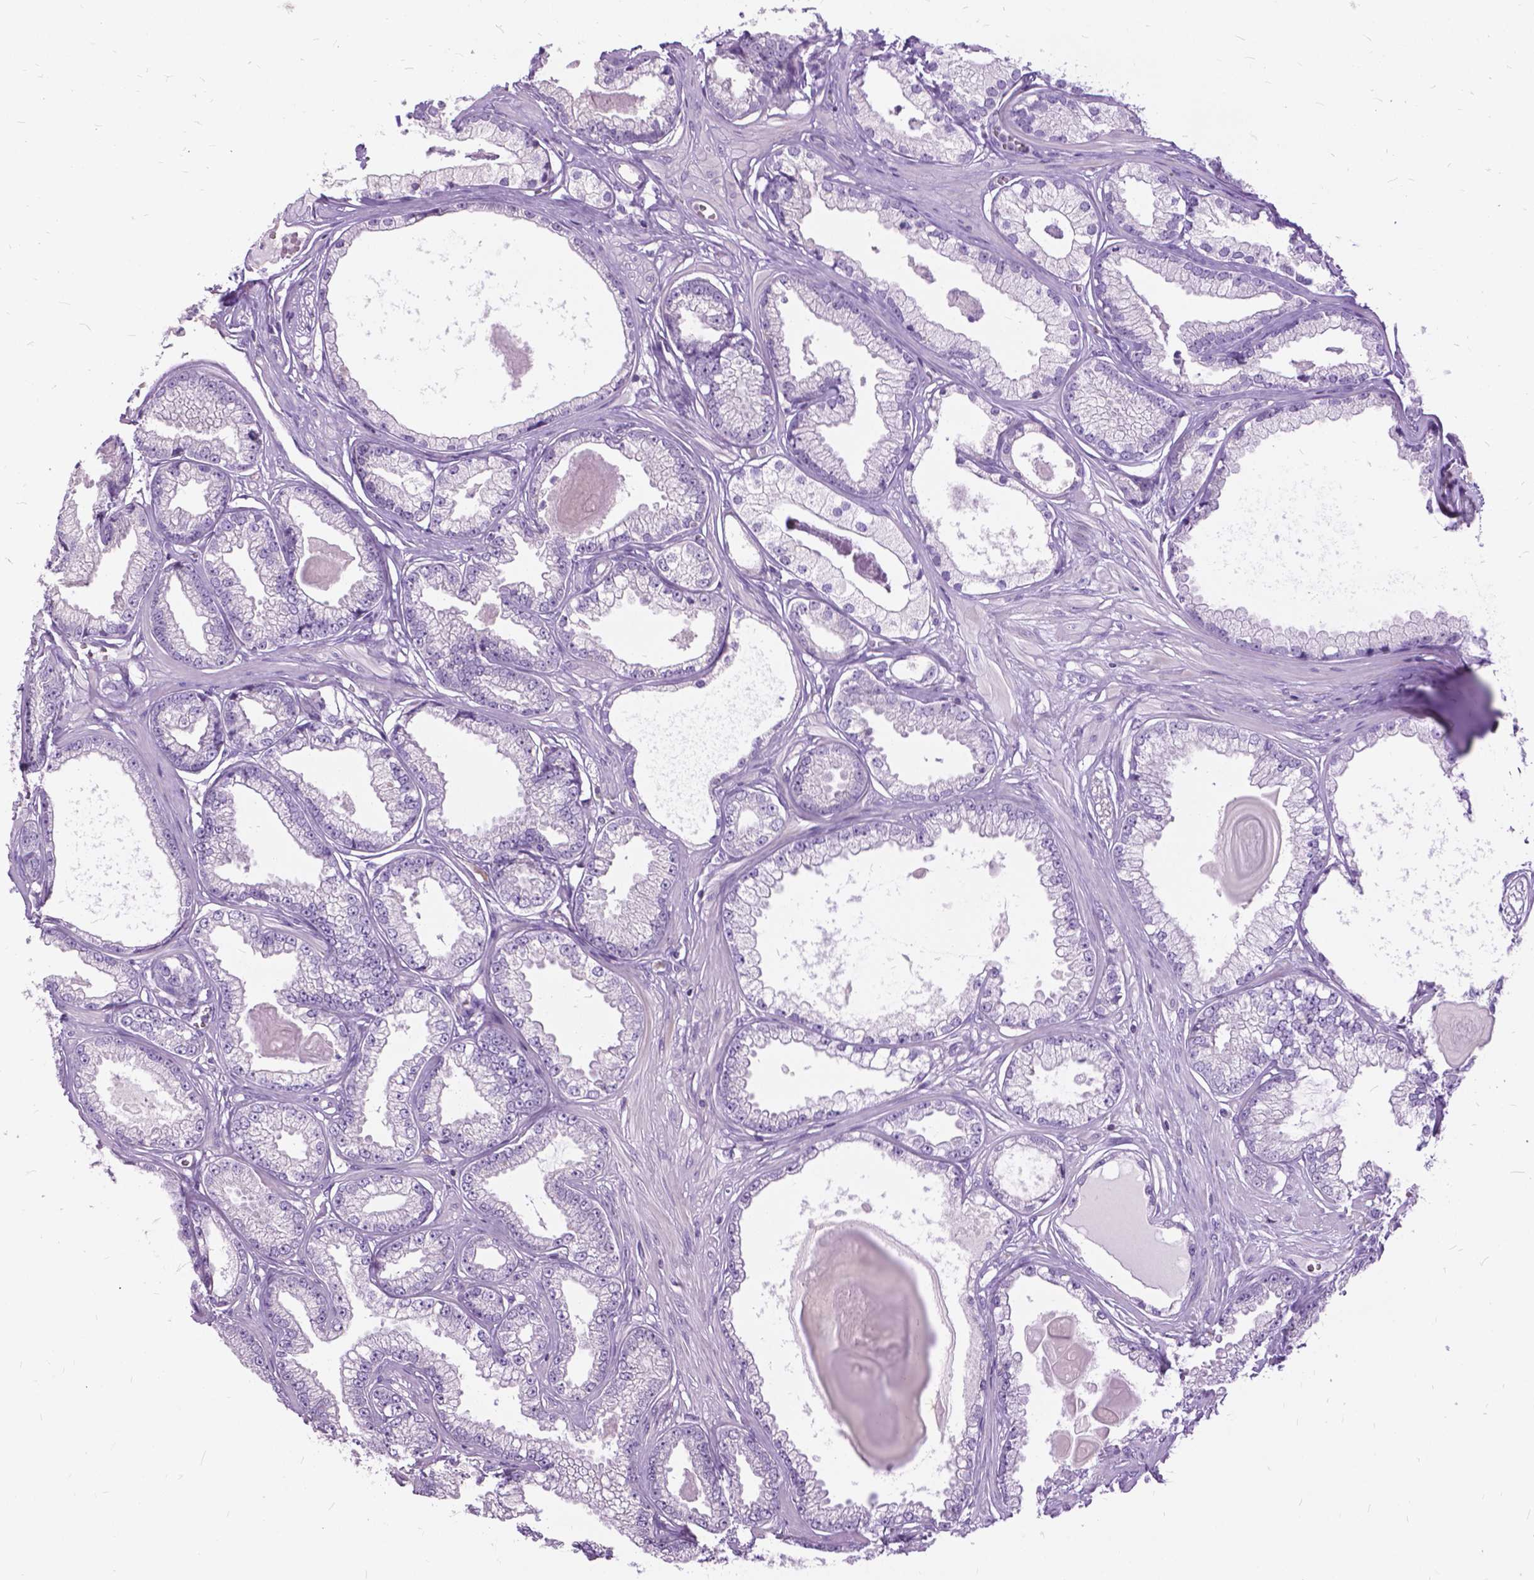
{"staining": {"intensity": "negative", "quantity": "none", "location": "none"}, "tissue": "prostate cancer", "cell_type": "Tumor cells", "image_type": "cancer", "snomed": [{"axis": "morphology", "description": "Adenocarcinoma, Low grade"}, {"axis": "topography", "description": "Prostate"}], "caption": "Image shows no protein positivity in tumor cells of low-grade adenocarcinoma (prostate) tissue.", "gene": "JAK3", "patient": {"sex": "male", "age": 64}}